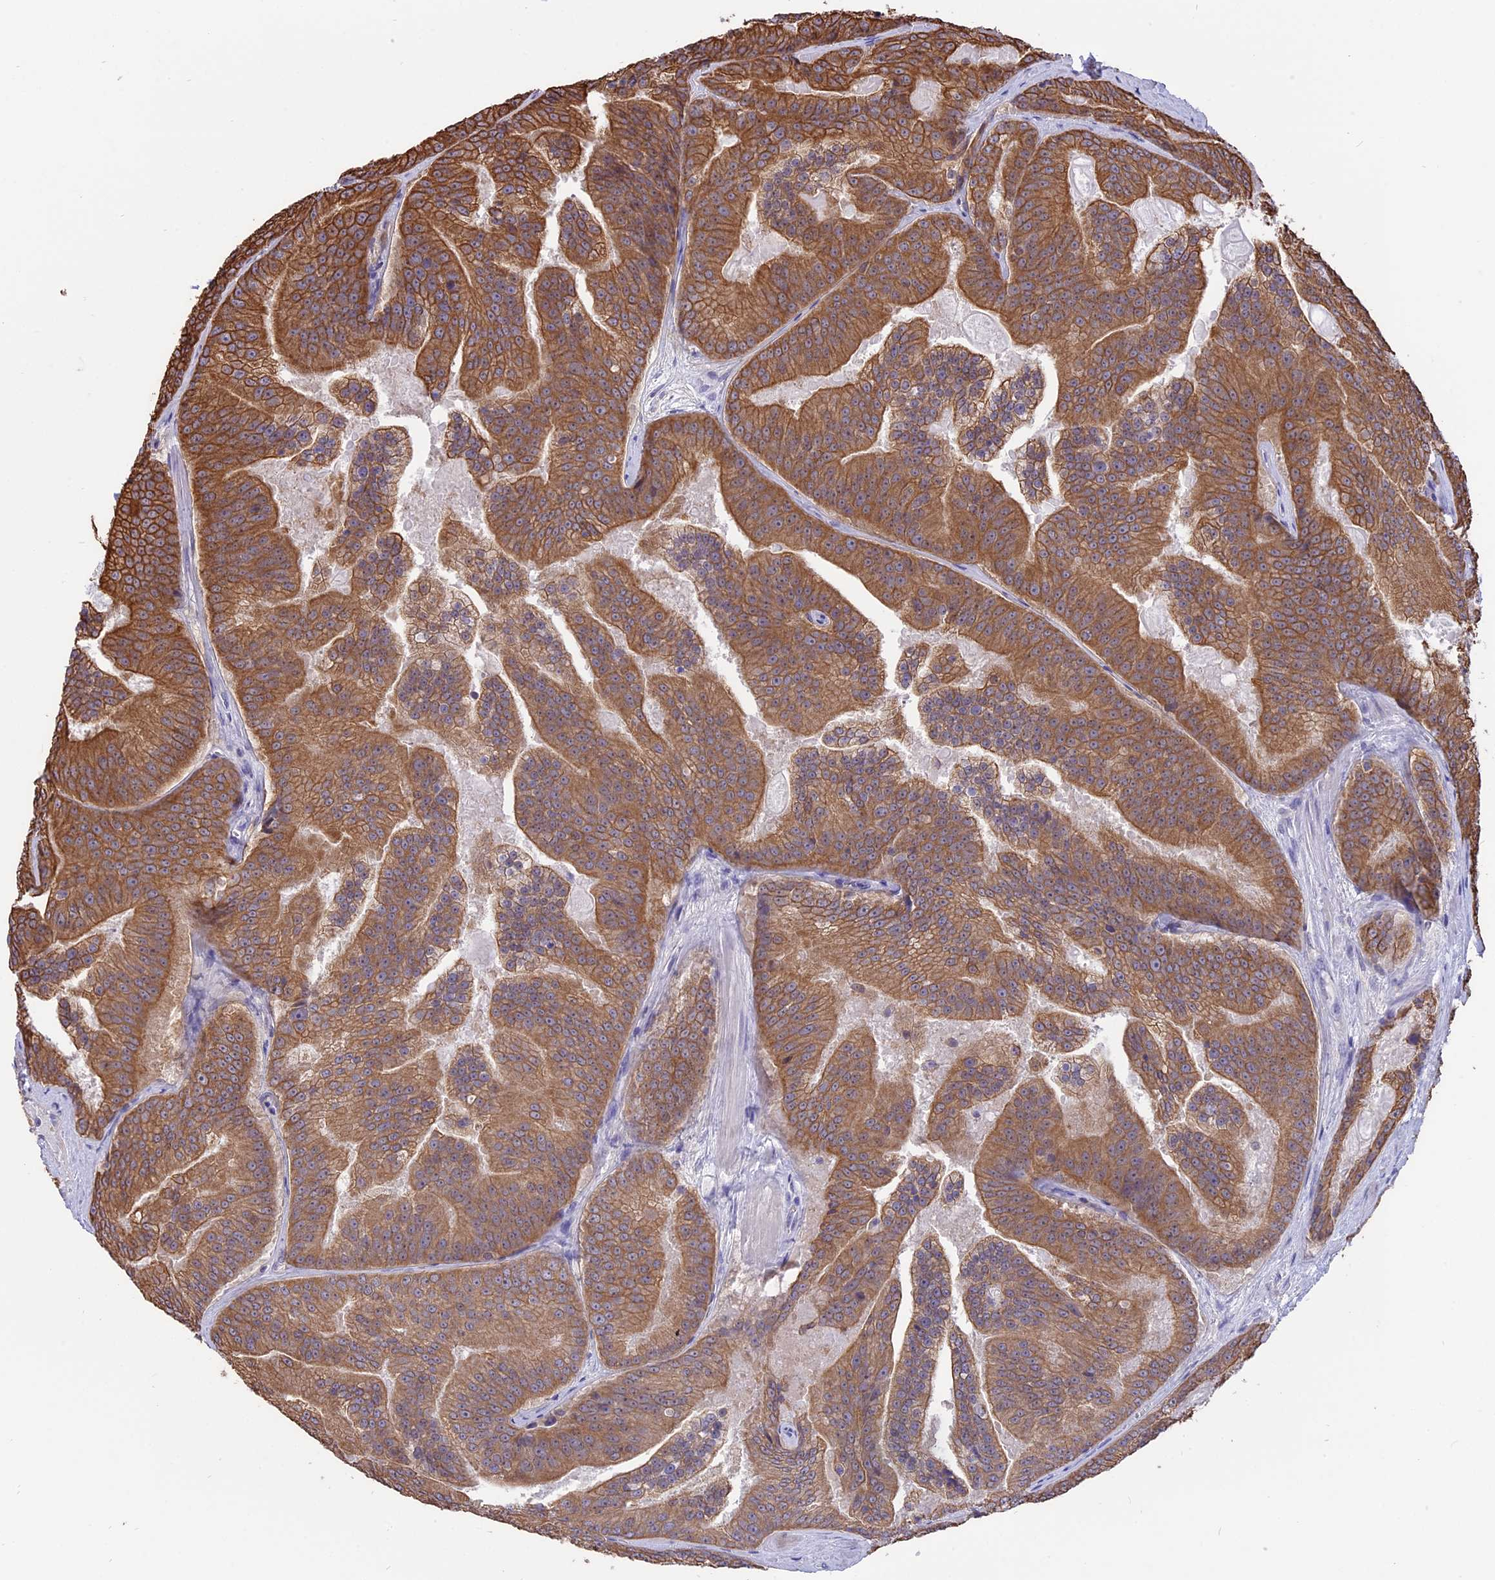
{"staining": {"intensity": "moderate", "quantity": ">75%", "location": "cytoplasmic/membranous"}, "tissue": "prostate cancer", "cell_type": "Tumor cells", "image_type": "cancer", "snomed": [{"axis": "morphology", "description": "Adenocarcinoma, High grade"}, {"axis": "topography", "description": "Prostate"}], "caption": "Prostate cancer (high-grade adenocarcinoma) stained with a brown dye displays moderate cytoplasmic/membranous positive expression in approximately >75% of tumor cells.", "gene": "STUB1", "patient": {"sex": "male", "age": 61}}